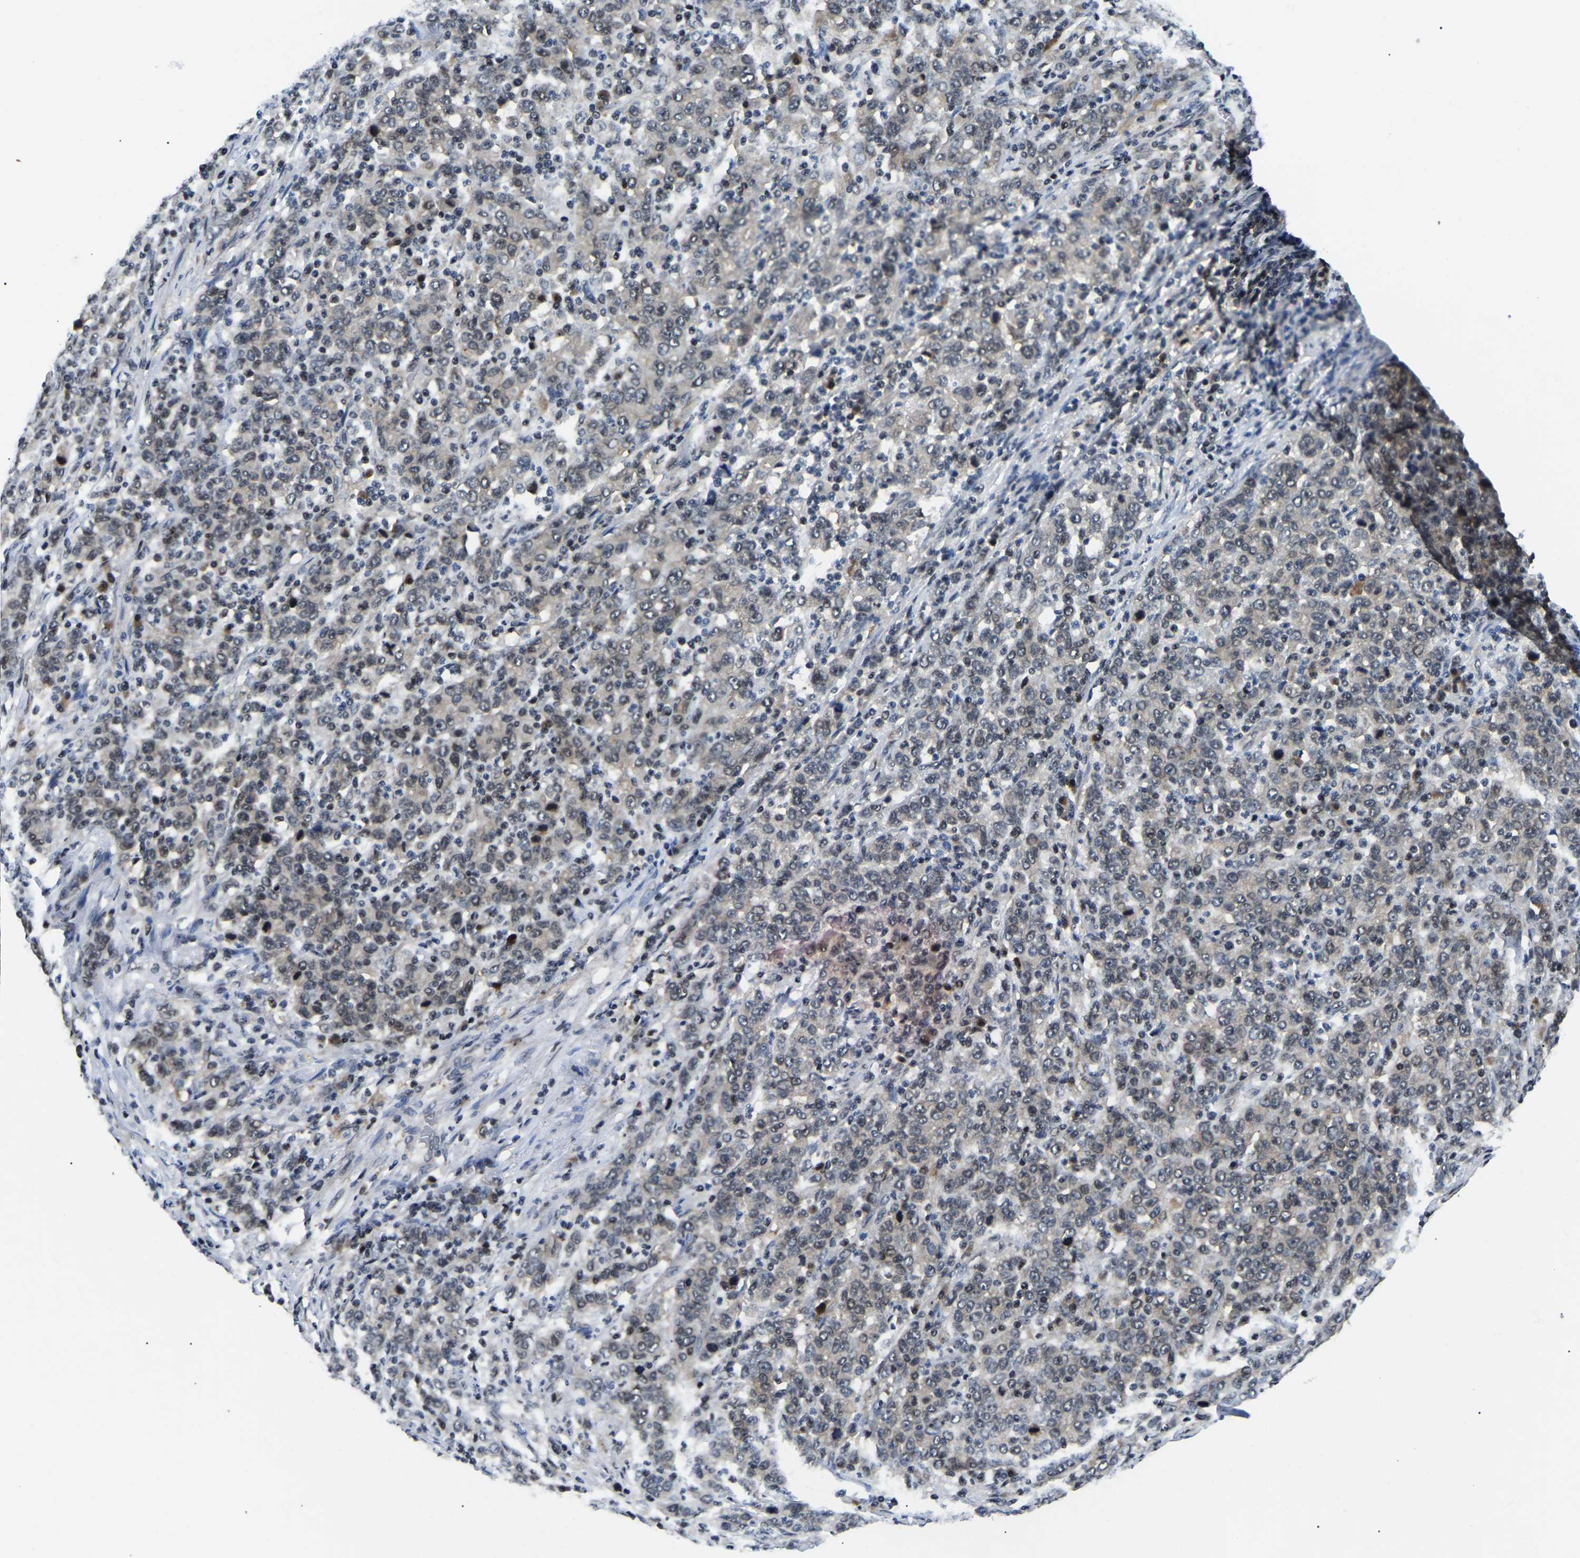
{"staining": {"intensity": "weak", "quantity": ">75%", "location": "cytoplasmic/membranous"}, "tissue": "stomach cancer", "cell_type": "Tumor cells", "image_type": "cancer", "snomed": [{"axis": "morphology", "description": "Adenocarcinoma, NOS"}, {"axis": "topography", "description": "Stomach, upper"}], "caption": "Weak cytoplasmic/membranous protein staining is present in approximately >75% of tumor cells in stomach adenocarcinoma.", "gene": "RRP1B", "patient": {"sex": "male", "age": 69}}